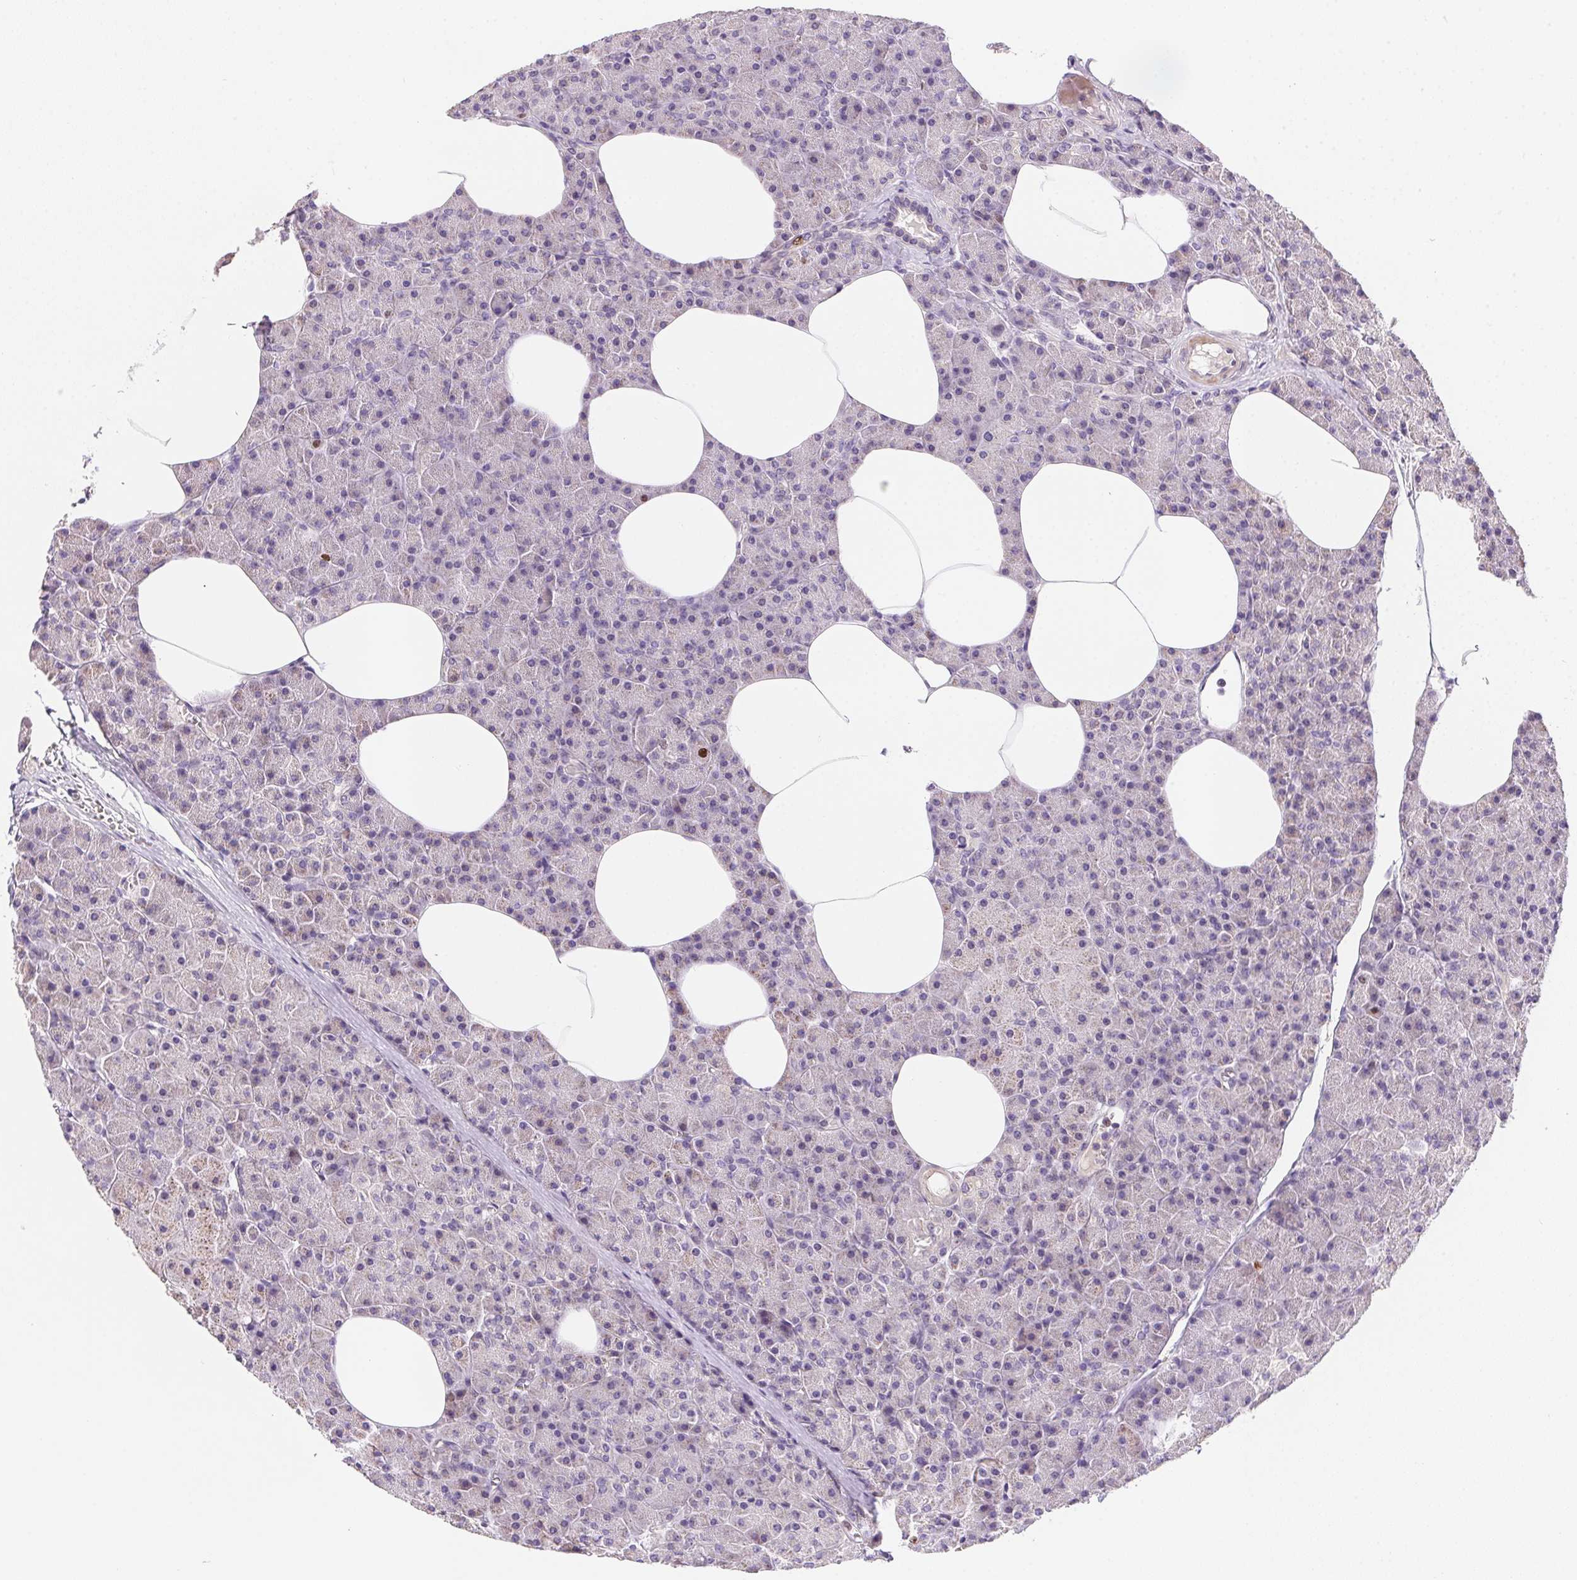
{"staining": {"intensity": "moderate", "quantity": "<25%", "location": "nuclear"}, "tissue": "pancreas", "cell_type": "Exocrine glandular cells", "image_type": "normal", "snomed": [{"axis": "morphology", "description": "Normal tissue, NOS"}, {"axis": "topography", "description": "Pancreas"}], "caption": "A high-resolution photomicrograph shows immunohistochemistry staining of benign pancreas, which exhibits moderate nuclear staining in about <25% of exocrine glandular cells. The staining was performed using DAB (3,3'-diaminobenzidine), with brown indicating positive protein expression. Nuclei are stained blue with hematoxylin.", "gene": "HELLS", "patient": {"sex": "female", "age": 45}}